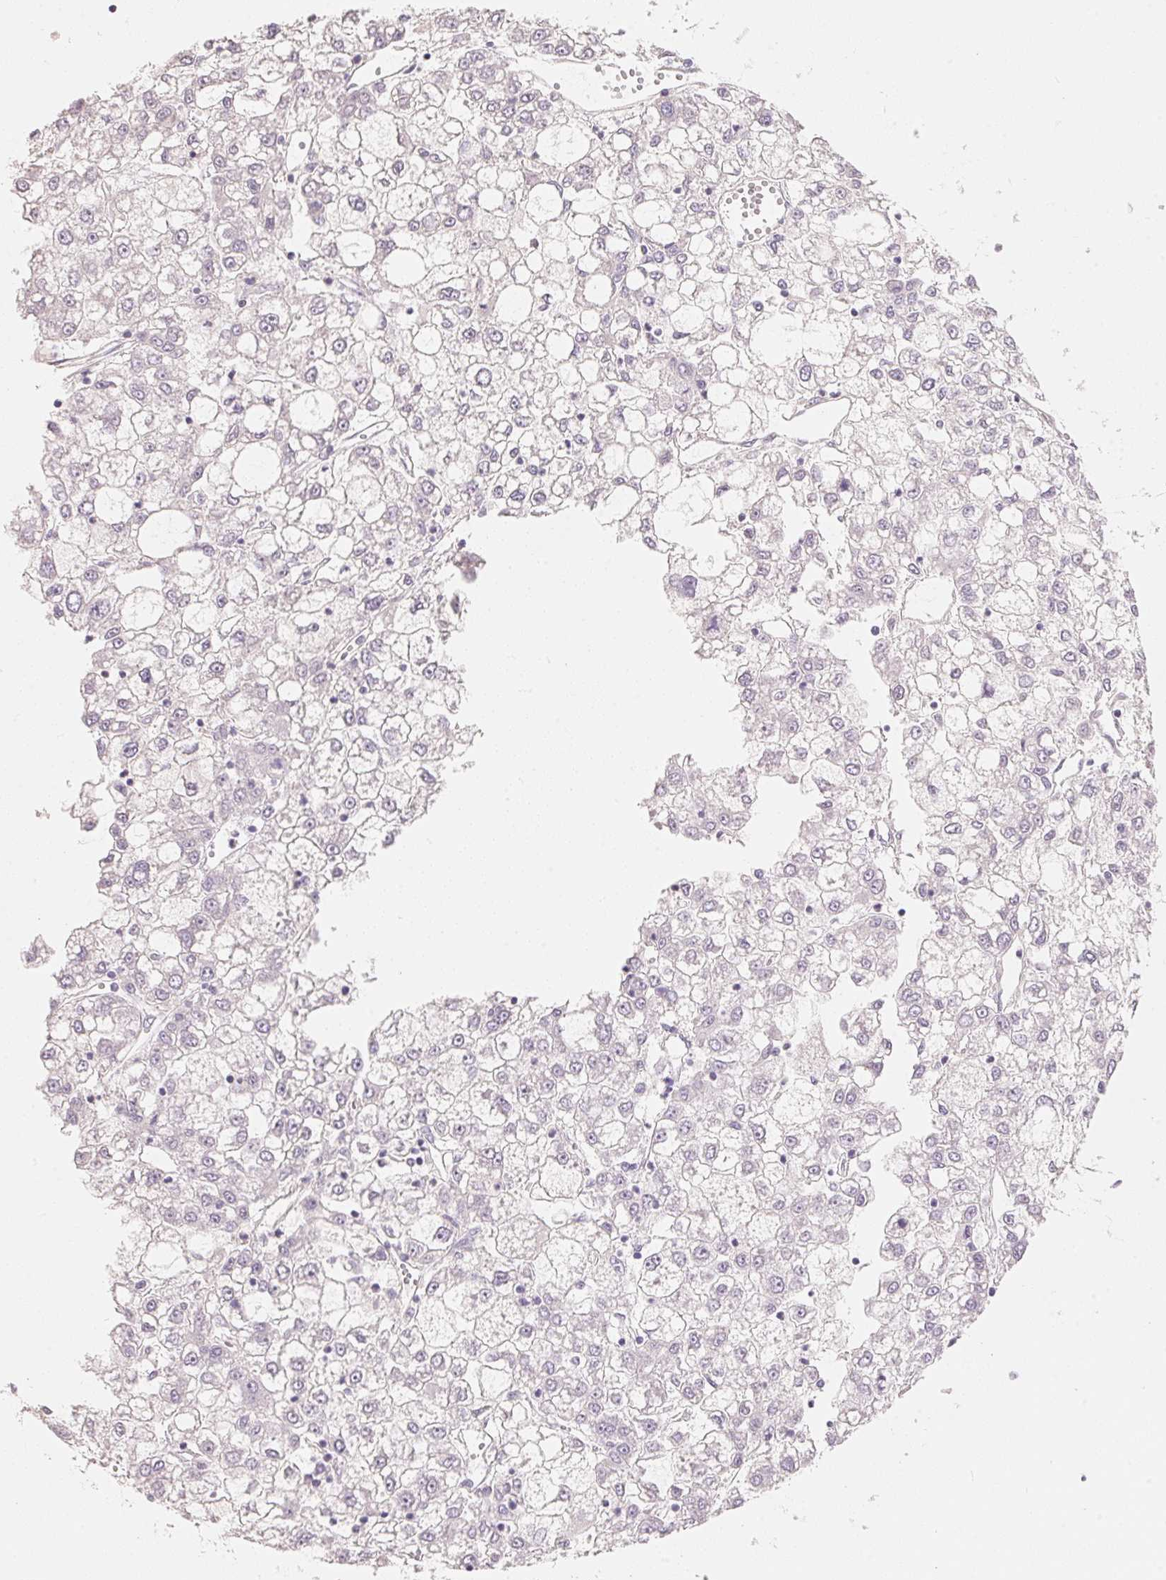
{"staining": {"intensity": "negative", "quantity": "none", "location": "none"}, "tissue": "liver cancer", "cell_type": "Tumor cells", "image_type": "cancer", "snomed": [{"axis": "morphology", "description": "Carcinoma, Hepatocellular, NOS"}, {"axis": "topography", "description": "Liver"}], "caption": "High power microscopy photomicrograph of an IHC image of liver hepatocellular carcinoma, revealing no significant positivity in tumor cells. (DAB (3,3'-diaminobenzidine) IHC, high magnification).", "gene": "TP53AIP1", "patient": {"sex": "male", "age": 40}}